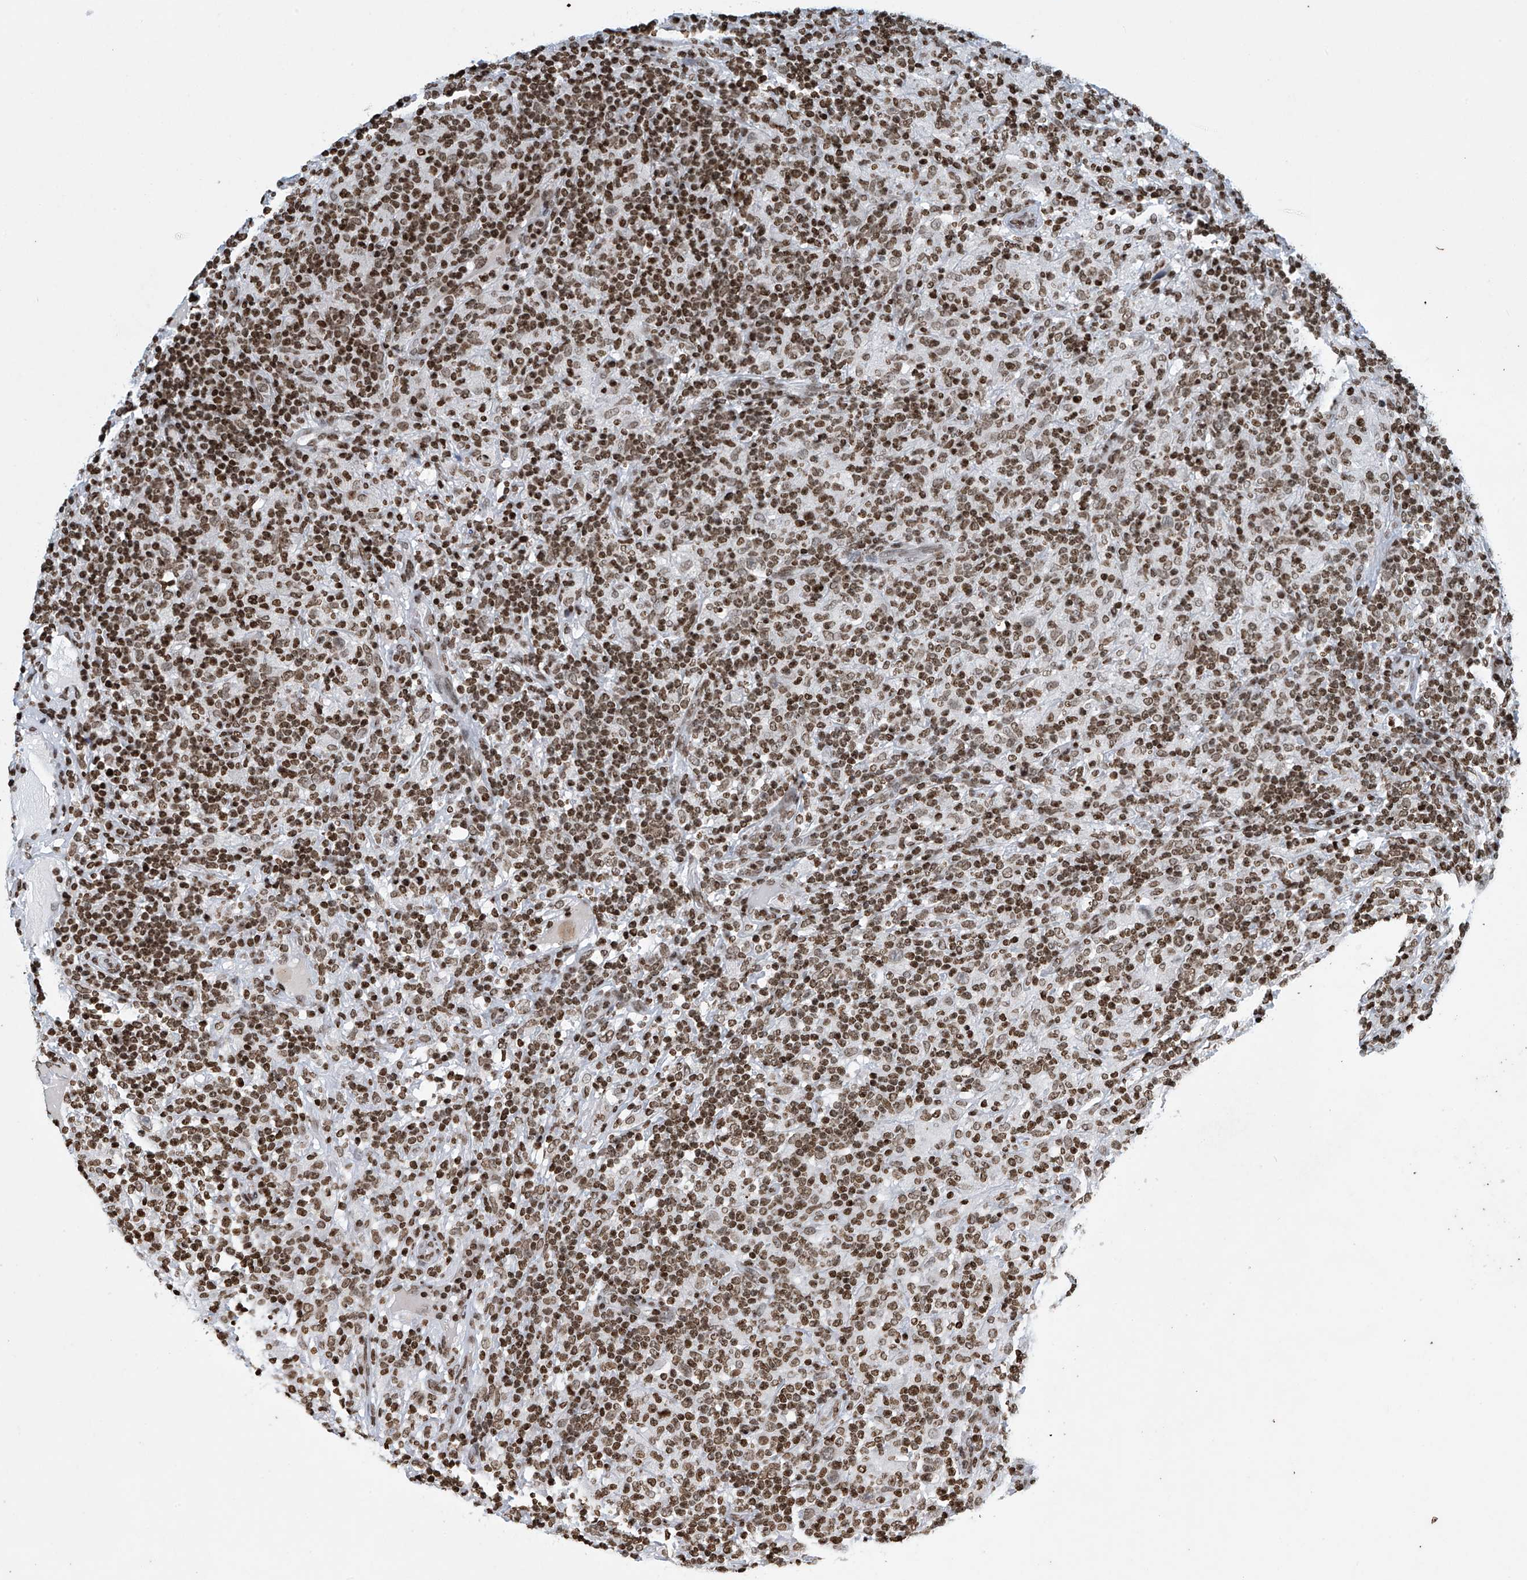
{"staining": {"intensity": "weak", "quantity": ">75%", "location": "nuclear"}, "tissue": "lymphoma", "cell_type": "Tumor cells", "image_type": "cancer", "snomed": [{"axis": "morphology", "description": "Hodgkin's disease, NOS"}, {"axis": "topography", "description": "Lymph node"}], "caption": "This is an image of immunohistochemistry (IHC) staining of Hodgkin's disease, which shows weak positivity in the nuclear of tumor cells.", "gene": "H4C16", "patient": {"sex": "male", "age": 70}}